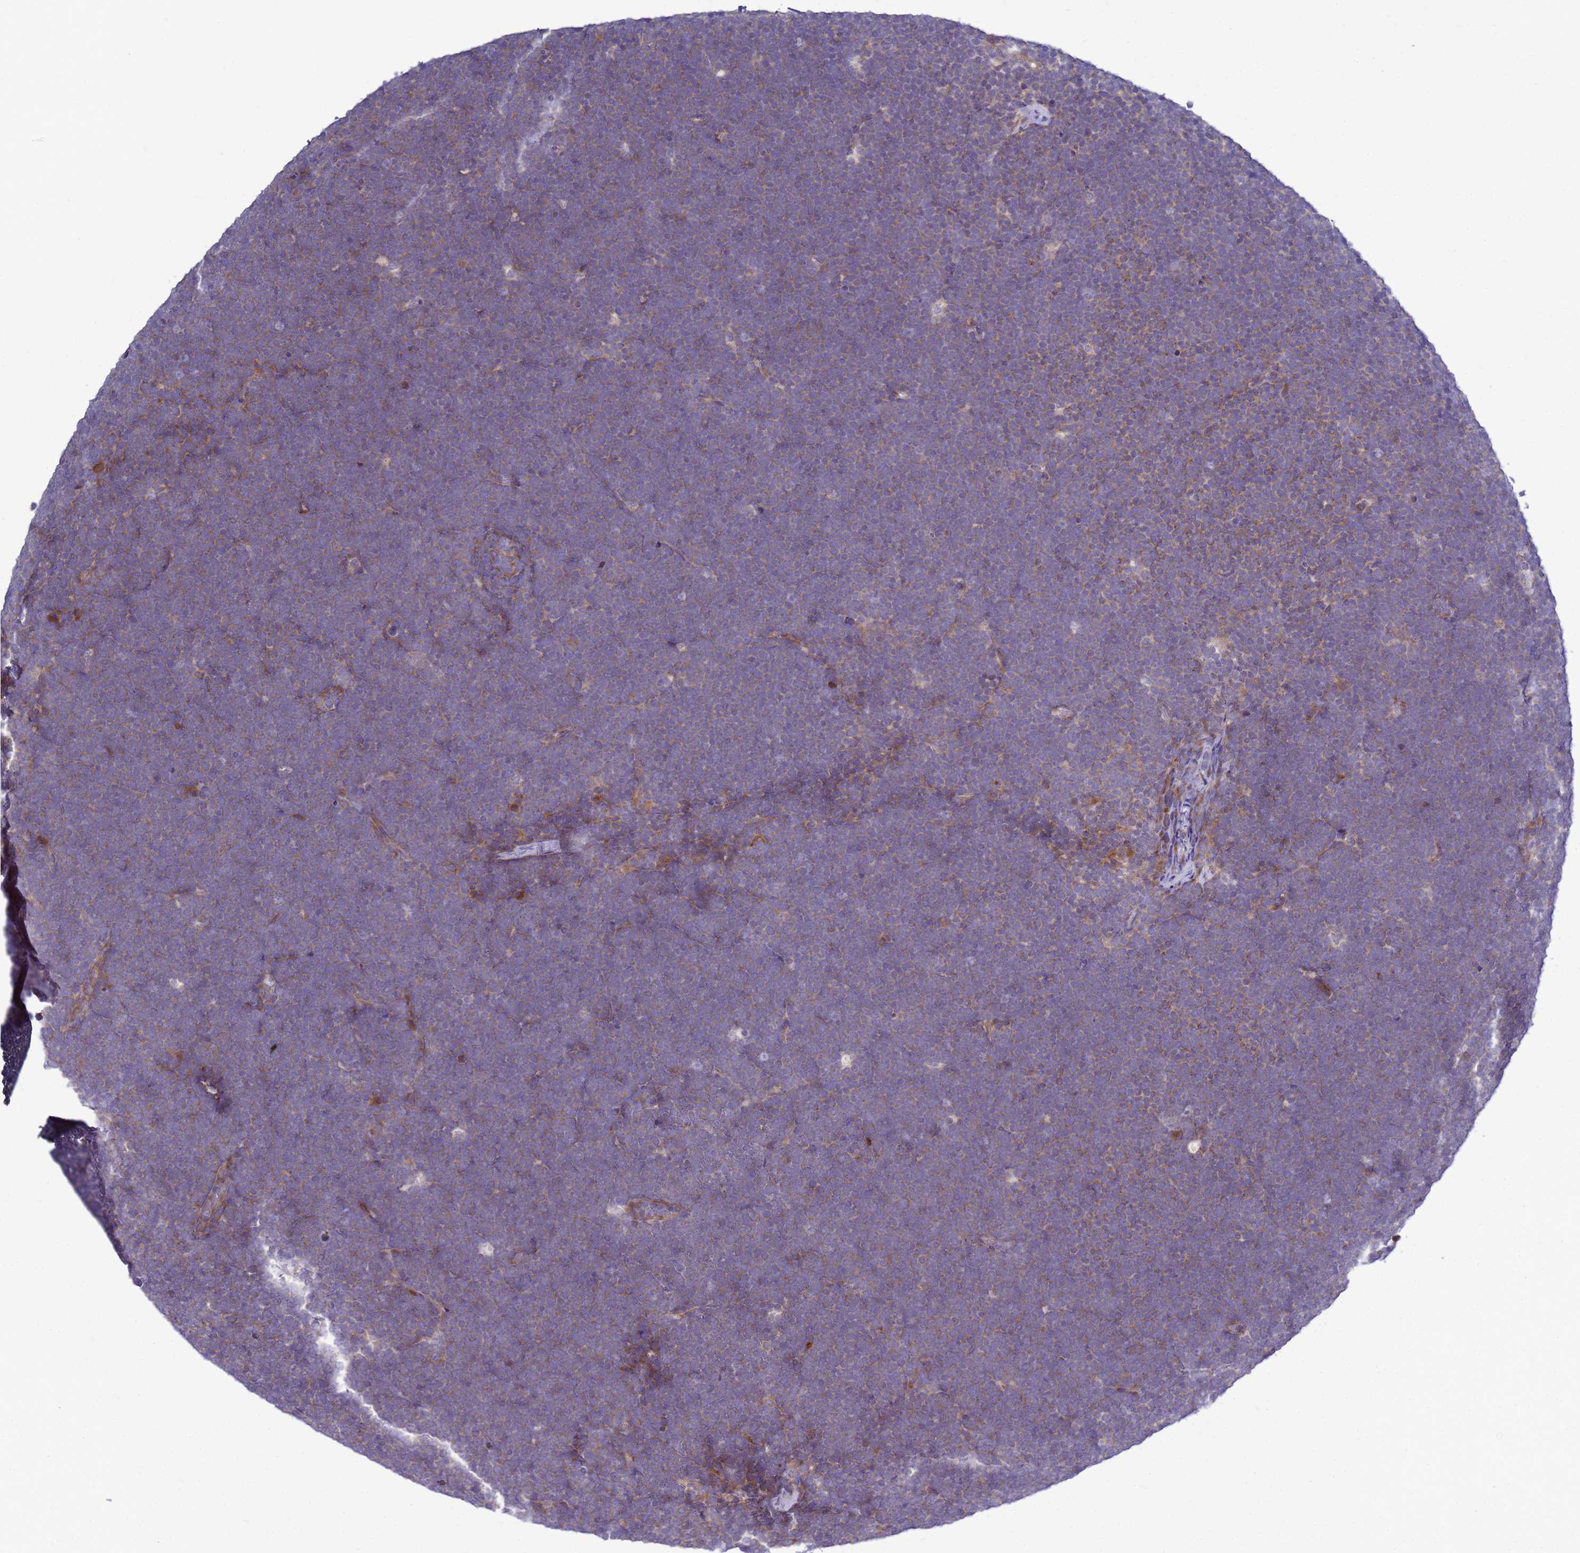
{"staining": {"intensity": "weak", "quantity": "25%-75%", "location": "cytoplasmic/membranous"}, "tissue": "lymphoma", "cell_type": "Tumor cells", "image_type": "cancer", "snomed": [{"axis": "morphology", "description": "Malignant lymphoma, non-Hodgkin's type, High grade"}, {"axis": "topography", "description": "Lymph node"}], "caption": "IHC photomicrograph of lymphoma stained for a protein (brown), which displays low levels of weak cytoplasmic/membranous expression in about 25%-75% of tumor cells.", "gene": "MON1B", "patient": {"sex": "male", "age": 13}}